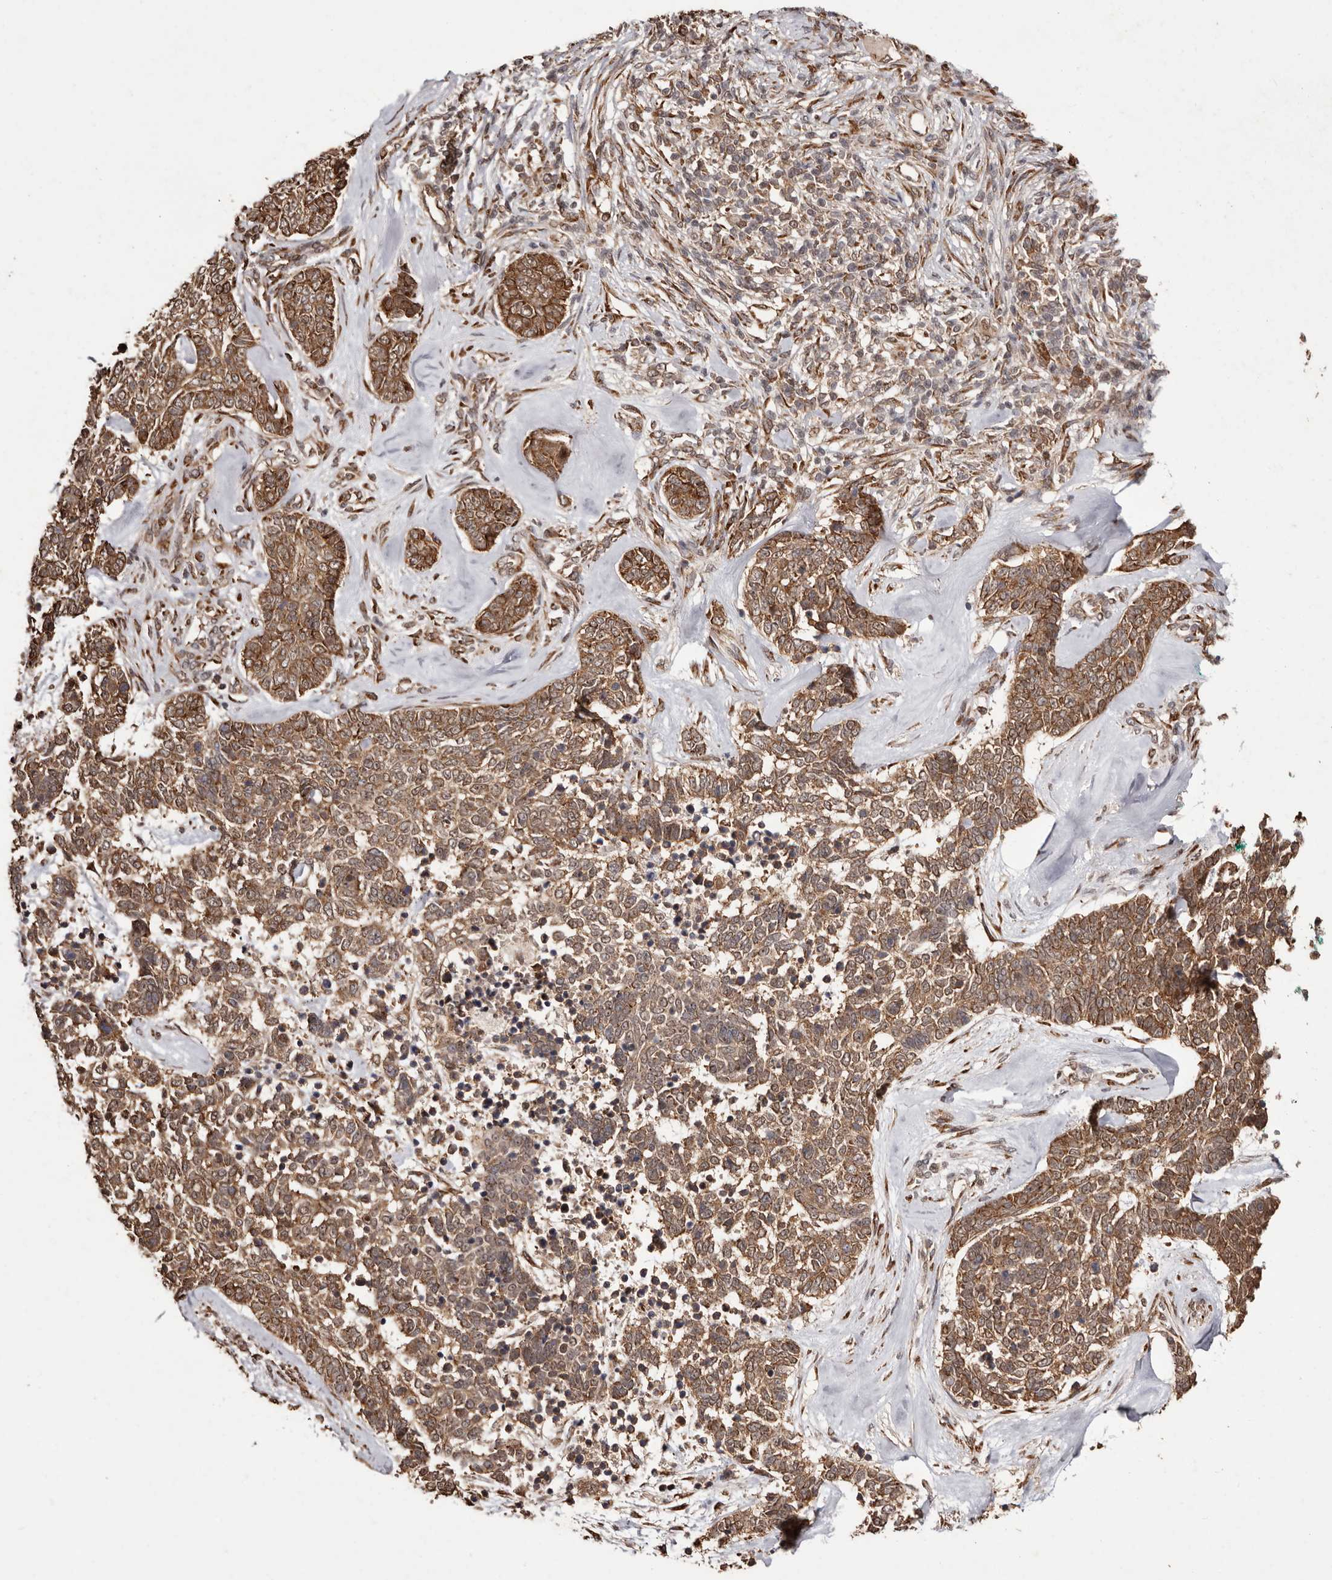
{"staining": {"intensity": "moderate", "quantity": ">75%", "location": "cytoplasmic/membranous"}, "tissue": "skin cancer", "cell_type": "Tumor cells", "image_type": "cancer", "snomed": [{"axis": "morphology", "description": "Basal cell carcinoma"}, {"axis": "topography", "description": "Skin"}], "caption": "Skin cancer stained for a protein (brown) displays moderate cytoplasmic/membranous positive positivity in approximately >75% of tumor cells.", "gene": "LRGUK", "patient": {"sex": "female", "age": 81}}